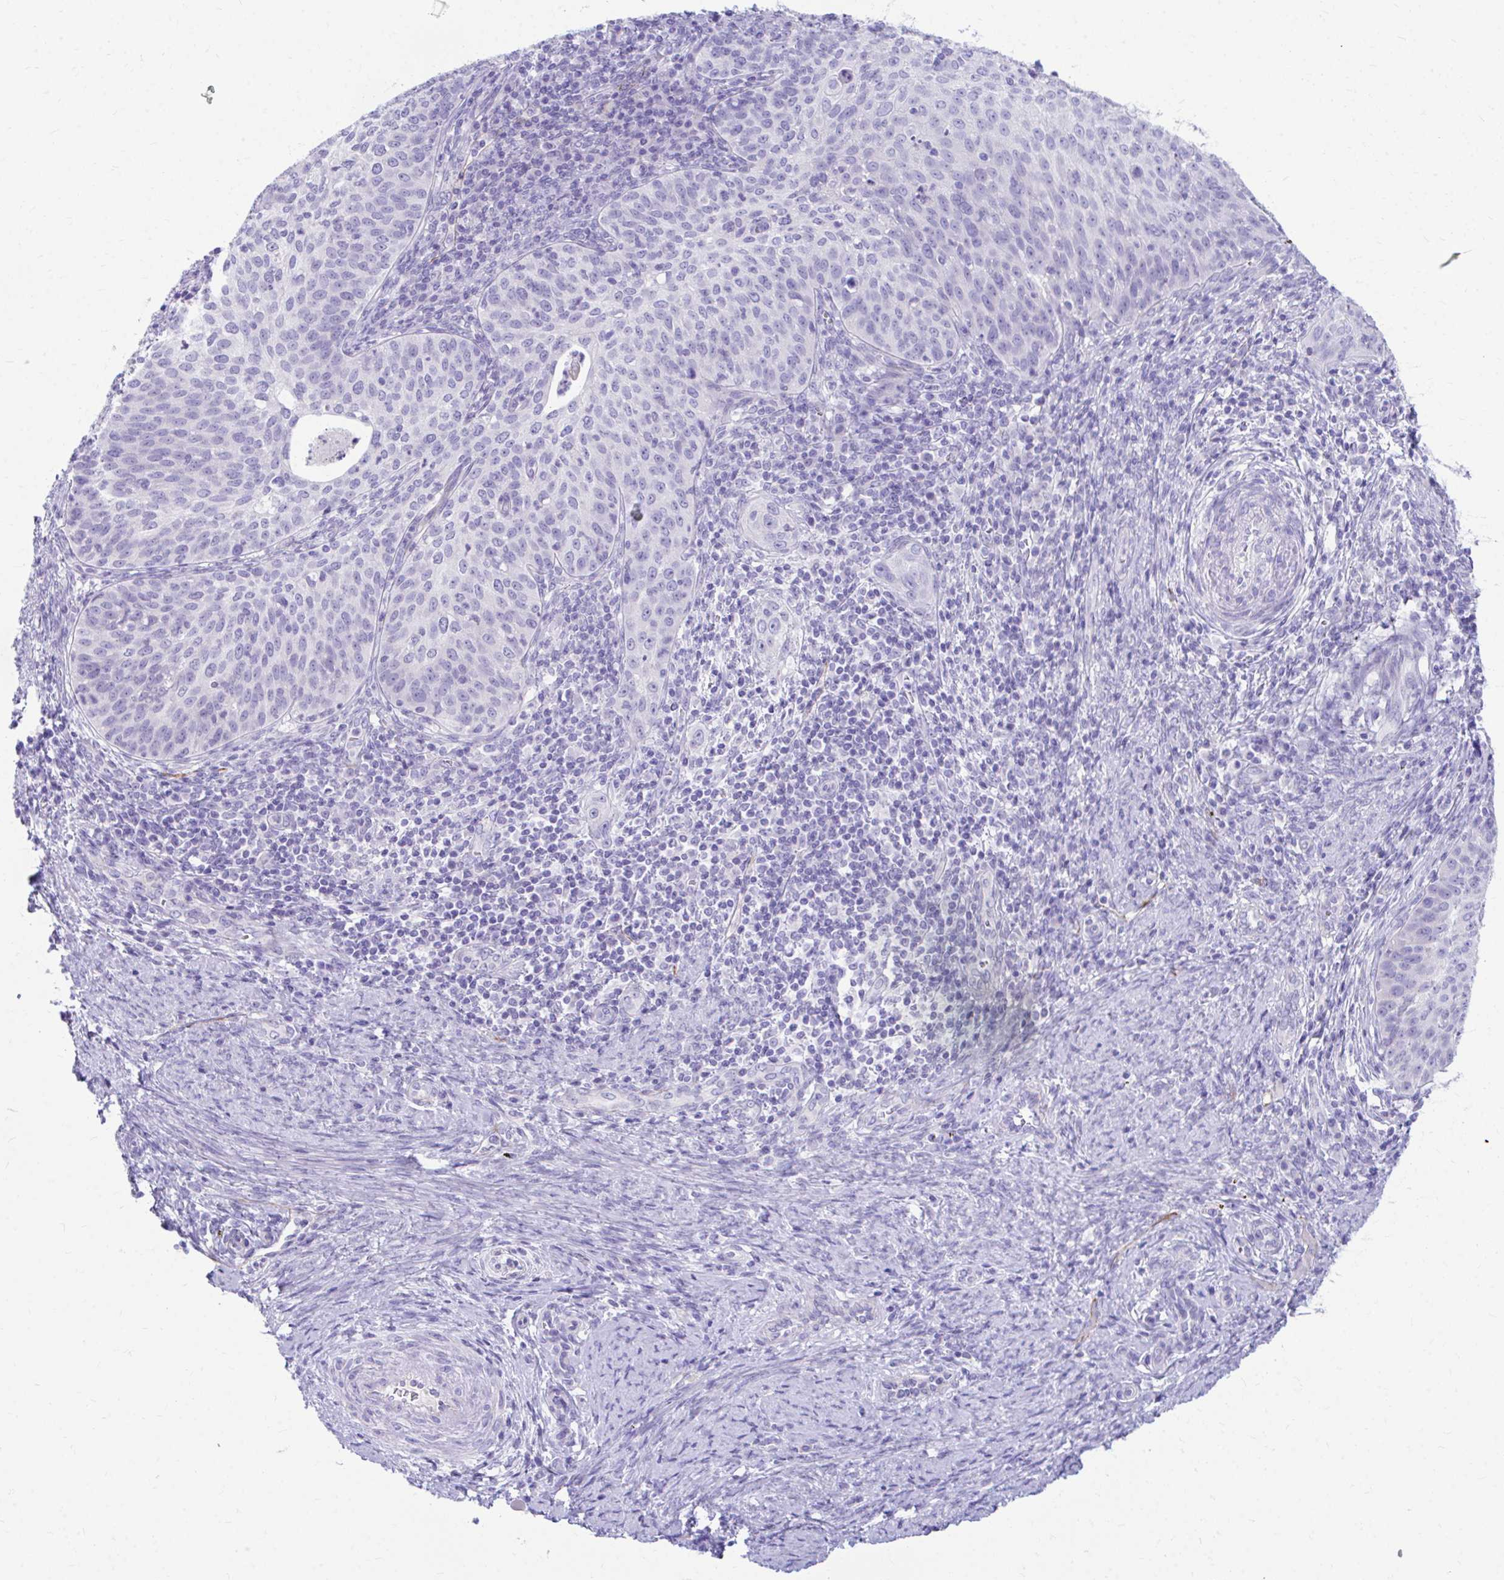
{"staining": {"intensity": "negative", "quantity": "none", "location": "none"}, "tissue": "cervical cancer", "cell_type": "Tumor cells", "image_type": "cancer", "snomed": [{"axis": "morphology", "description": "Squamous cell carcinoma, NOS"}, {"axis": "topography", "description": "Cervix"}], "caption": "This photomicrograph is of cervical squamous cell carcinoma stained with IHC to label a protein in brown with the nuclei are counter-stained blue. There is no positivity in tumor cells.", "gene": "KRIT1", "patient": {"sex": "female", "age": 30}}